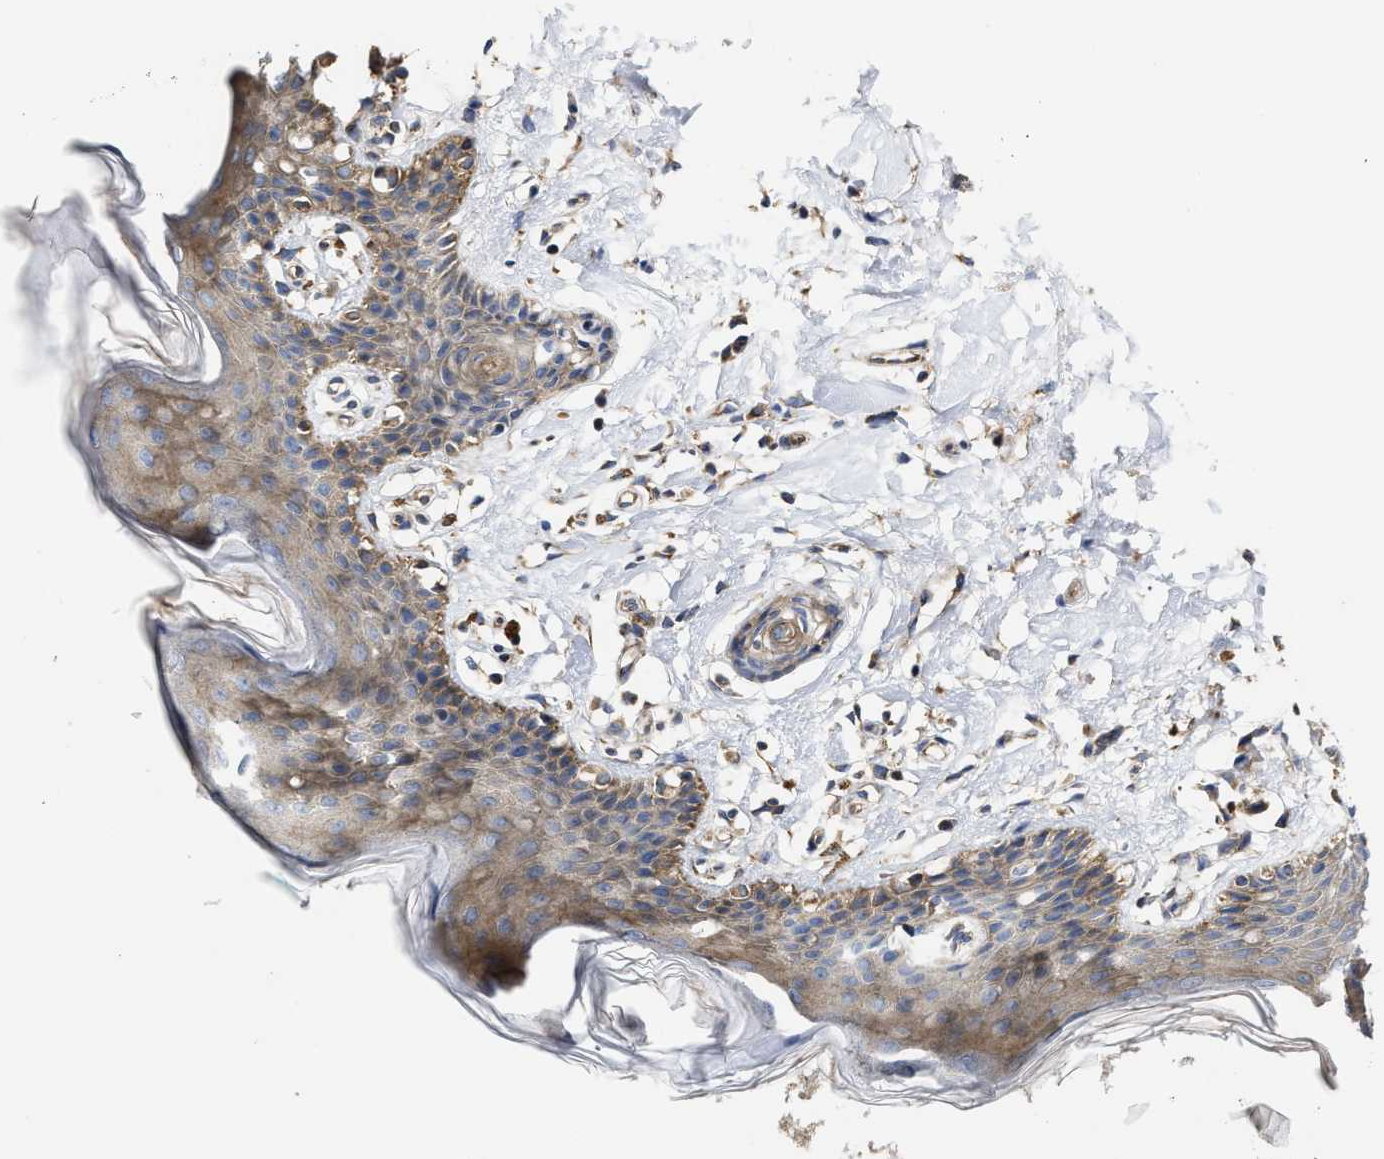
{"staining": {"intensity": "moderate", "quantity": "25%-75%", "location": "cytoplasmic/membranous"}, "tissue": "skin", "cell_type": "Epidermal cells", "image_type": "normal", "snomed": [{"axis": "morphology", "description": "Normal tissue, NOS"}, {"axis": "topography", "description": "Vulva"}], "caption": "A brown stain highlights moderate cytoplasmic/membranous staining of a protein in epidermal cells of normal human skin.", "gene": "TRAF6", "patient": {"sex": "female", "age": 66}}